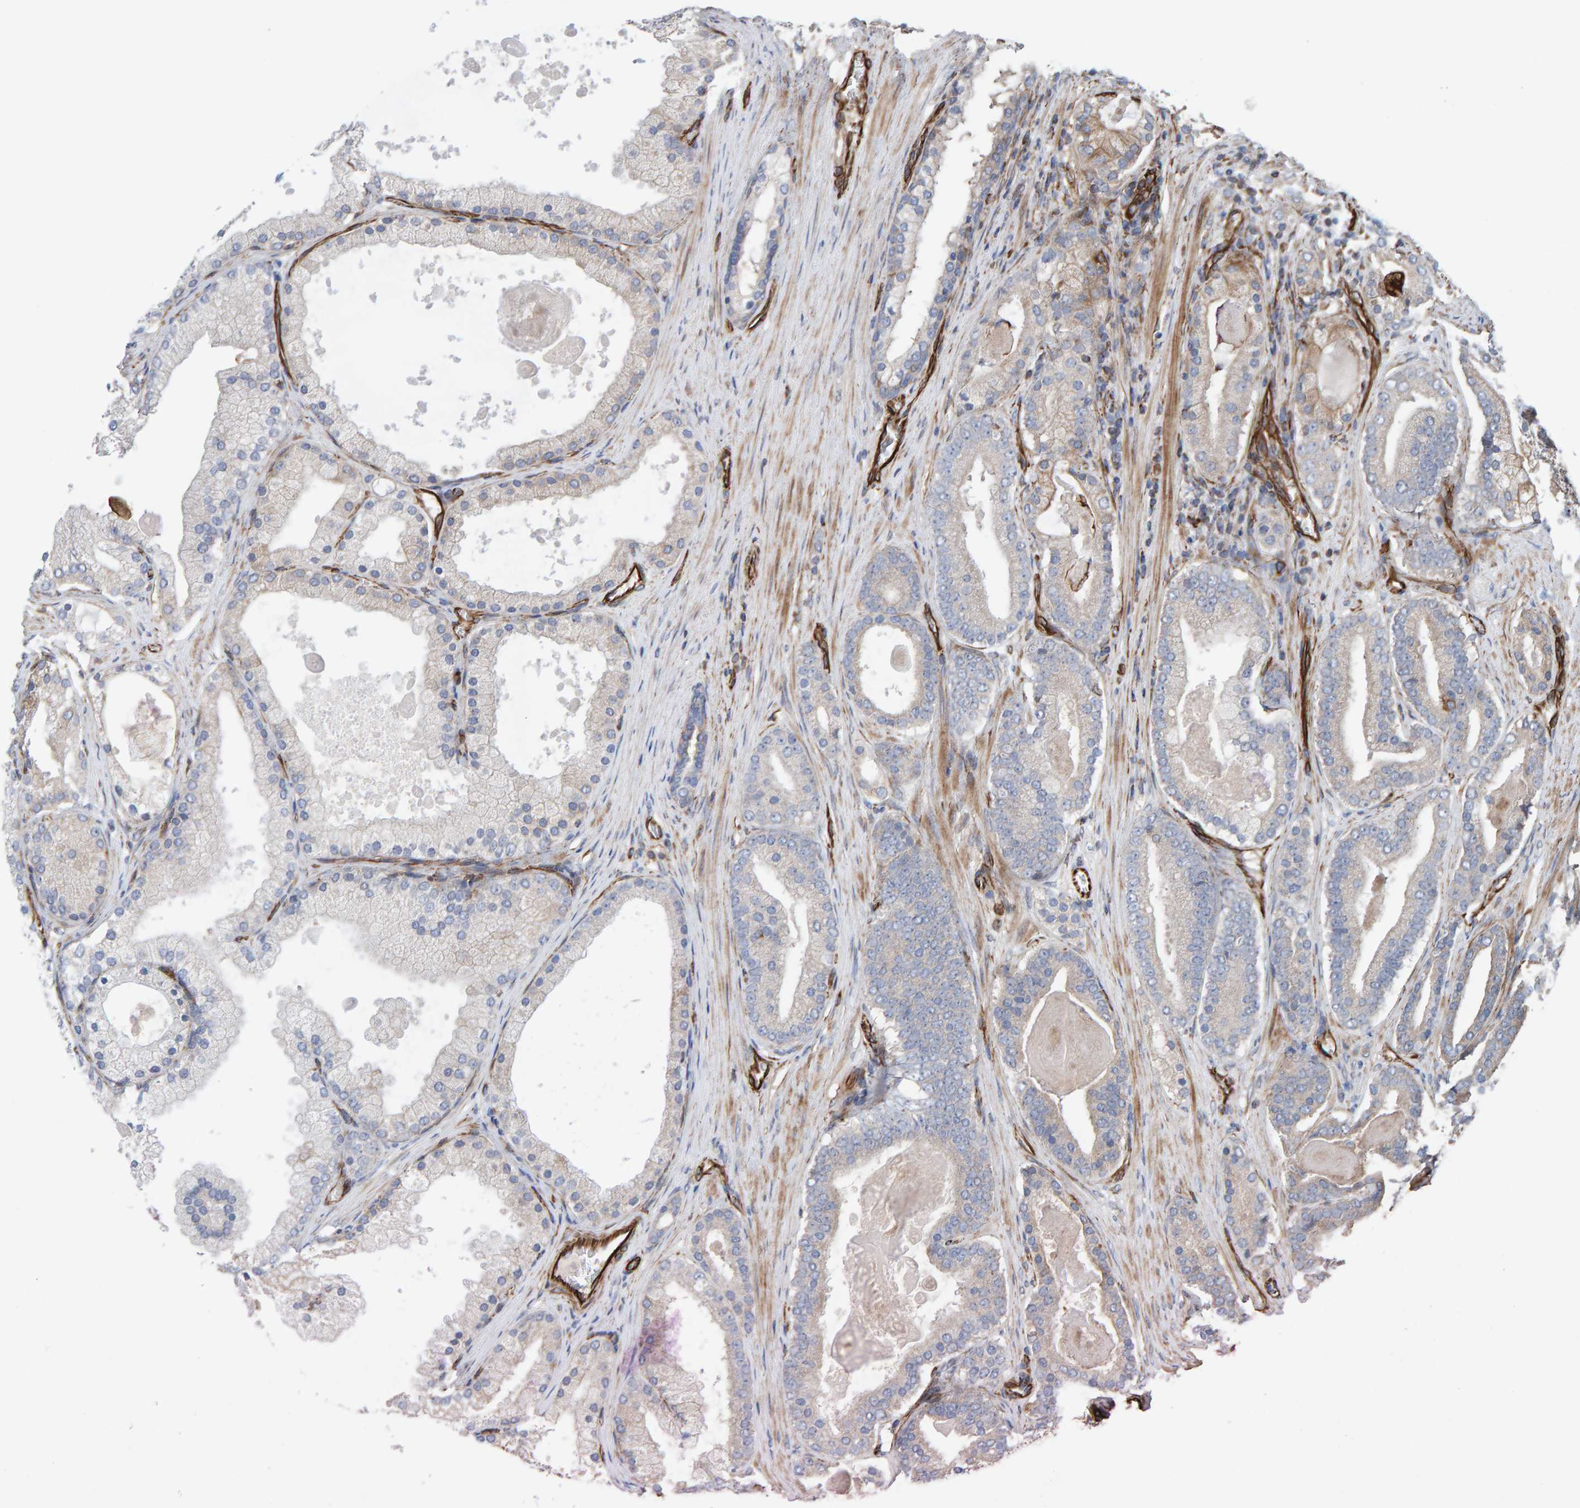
{"staining": {"intensity": "weak", "quantity": "<25%", "location": "cytoplasmic/membranous"}, "tissue": "prostate cancer", "cell_type": "Tumor cells", "image_type": "cancer", "snomed": [{"axis": "morphology", "description": "Adenocarcinoma, High grade"}, {"axis": "topography", "description": "Prostate"}], "caption": "The histopathology image reveals no significant staining in tumor cells of adenocarcinoma (high-grade) (prostate). (Immunohistochemistry (ihc), brightfield microscopy, high magnification).", "gene": "ZNF347", "patient": {"sex": "male", "age": 60}}